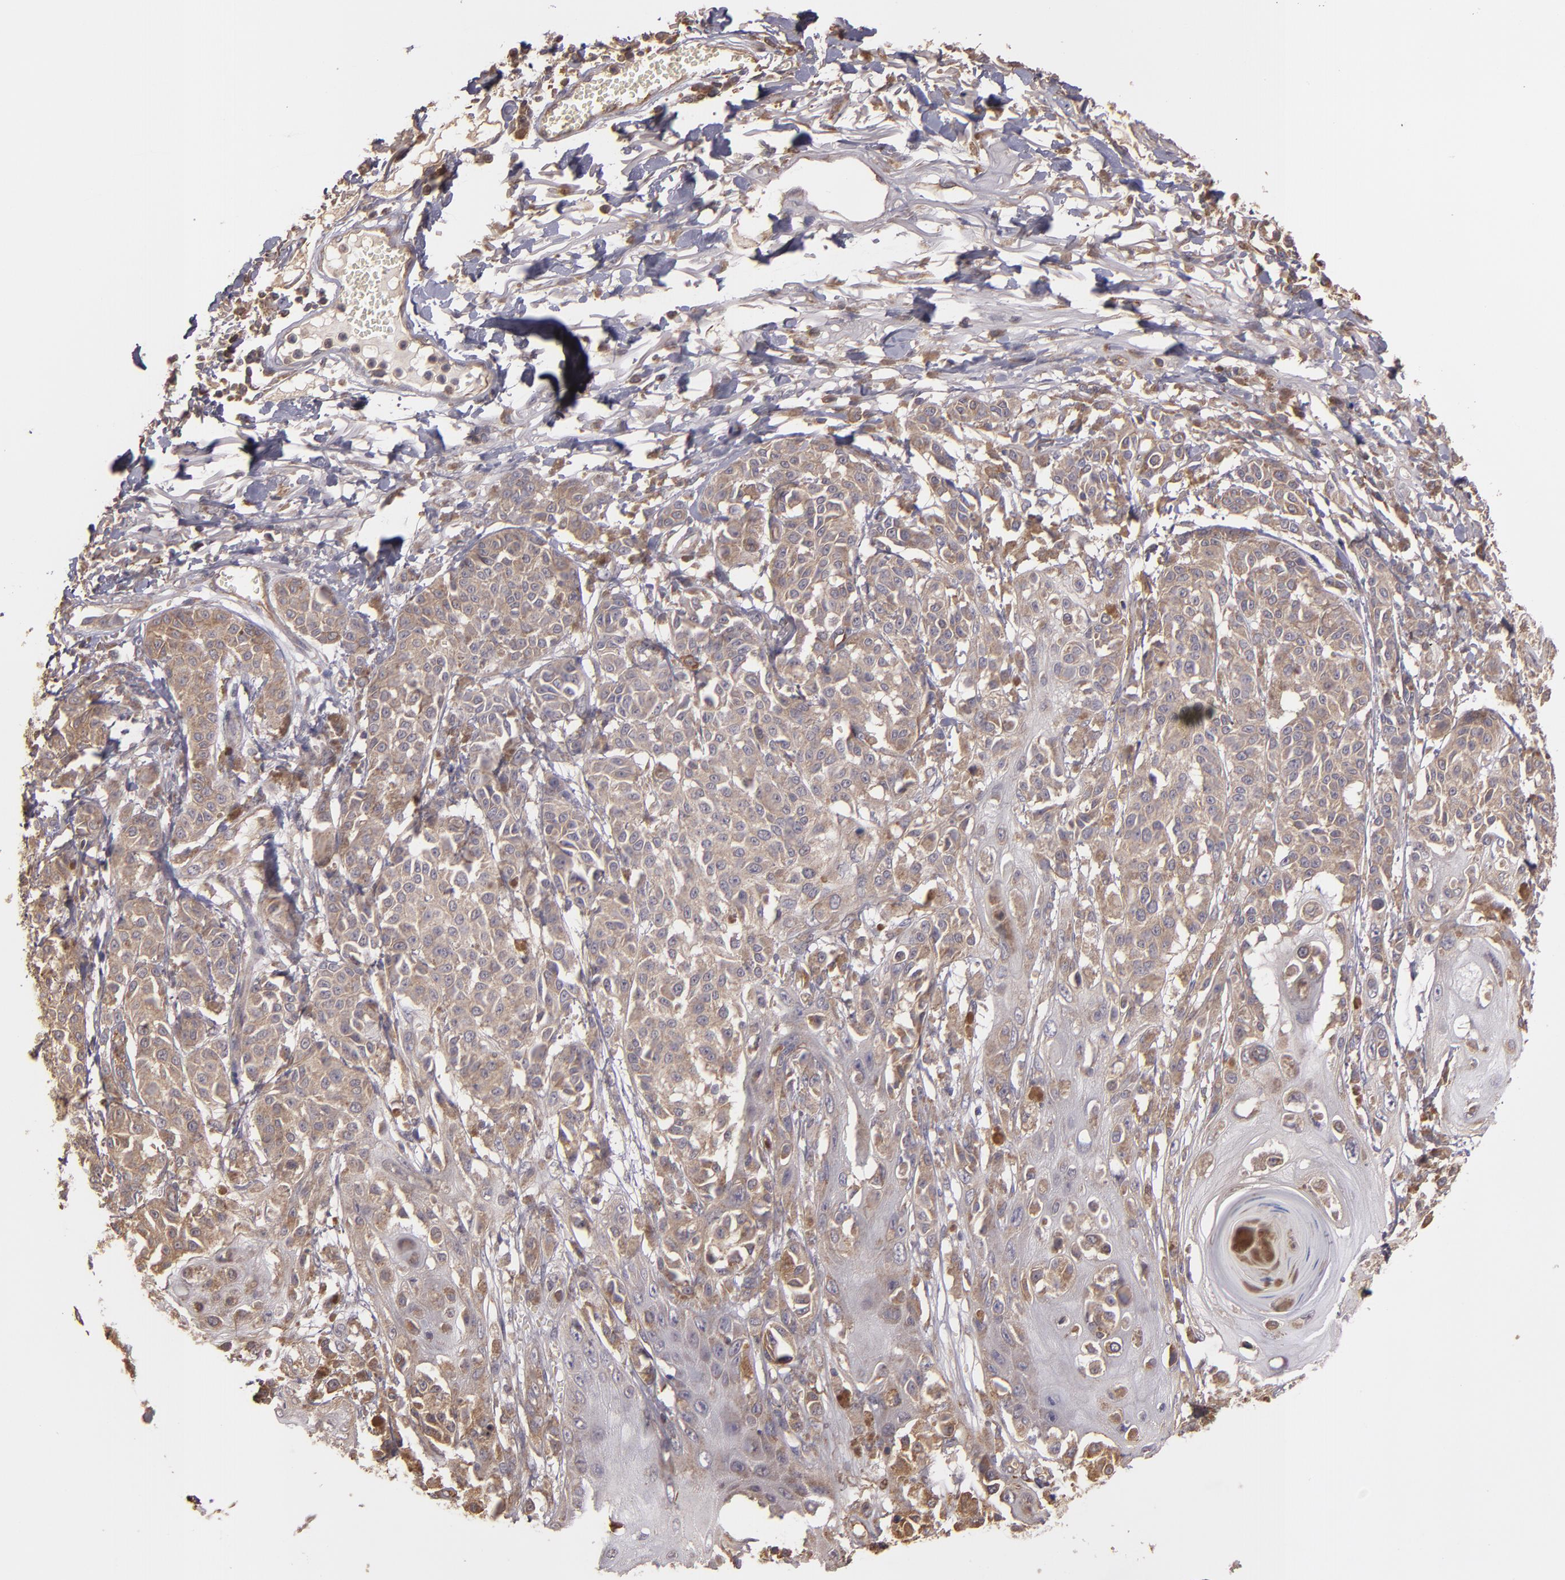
{"staining": {"intensity": "moderate", "quantity": ">75%", "location": "cytoplasmic/membranous"}, "tissue": "melanoma", "cell_type": "Tumor cells", "image_type": "cancer", "snomed": [{"axis": "morphology", "description": "Malignant melanoma, NOS"}, {"axis": "topography", "description": "Skin"}], "caption": "Immunohistochemistry micrograph of melanoma stained for a protein (brown), which exhibits medium levels of moderate cytoplasmic/membranous staining in about >75% of tumor cells.", "gene": "ECE1", "patient": {"sex": "male", "age": 76}}